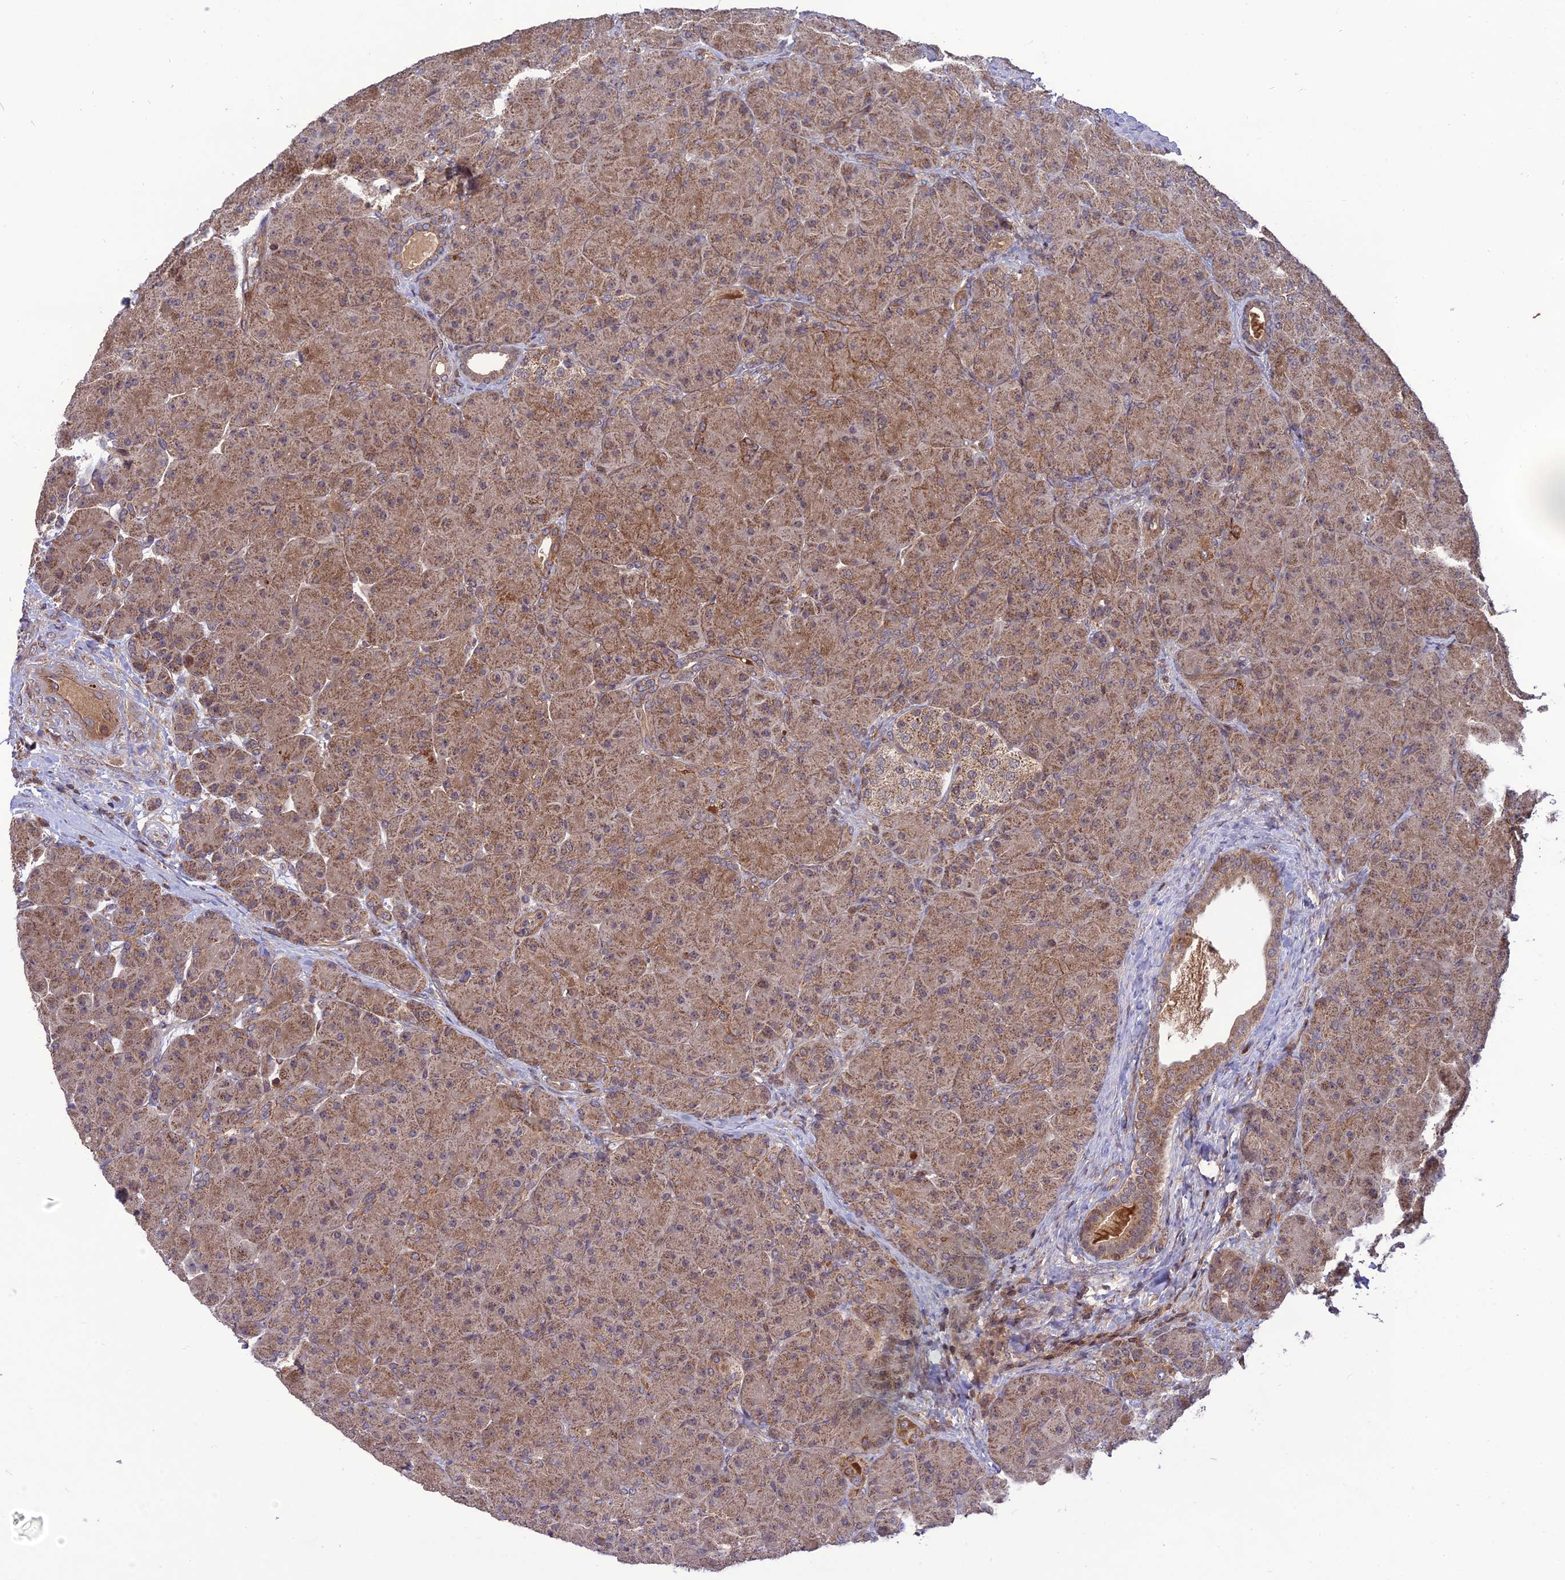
{"staining": {"intensity": "moderate", "quantity": ">75%", "location": "cytoplasmic/membranous"}, "tissue": "pancreas", "cell_type": "Exocrine glandular cells", "image_type": "normal", "snomed": [{"axis": "morphology", "description": "Normal tissue, NOS"}, {"axis": "topography", "description": "Pancreas"}], "caption": "A photomicrograph showing moderate cytoplasmic/membranous staining in about >75% of exocrine glandular cells in normal pancreas, as visualized by brown immunohistochemical staining.", "gene": "NDUFC1", "patient": {"sex": "male", "age": 66}}